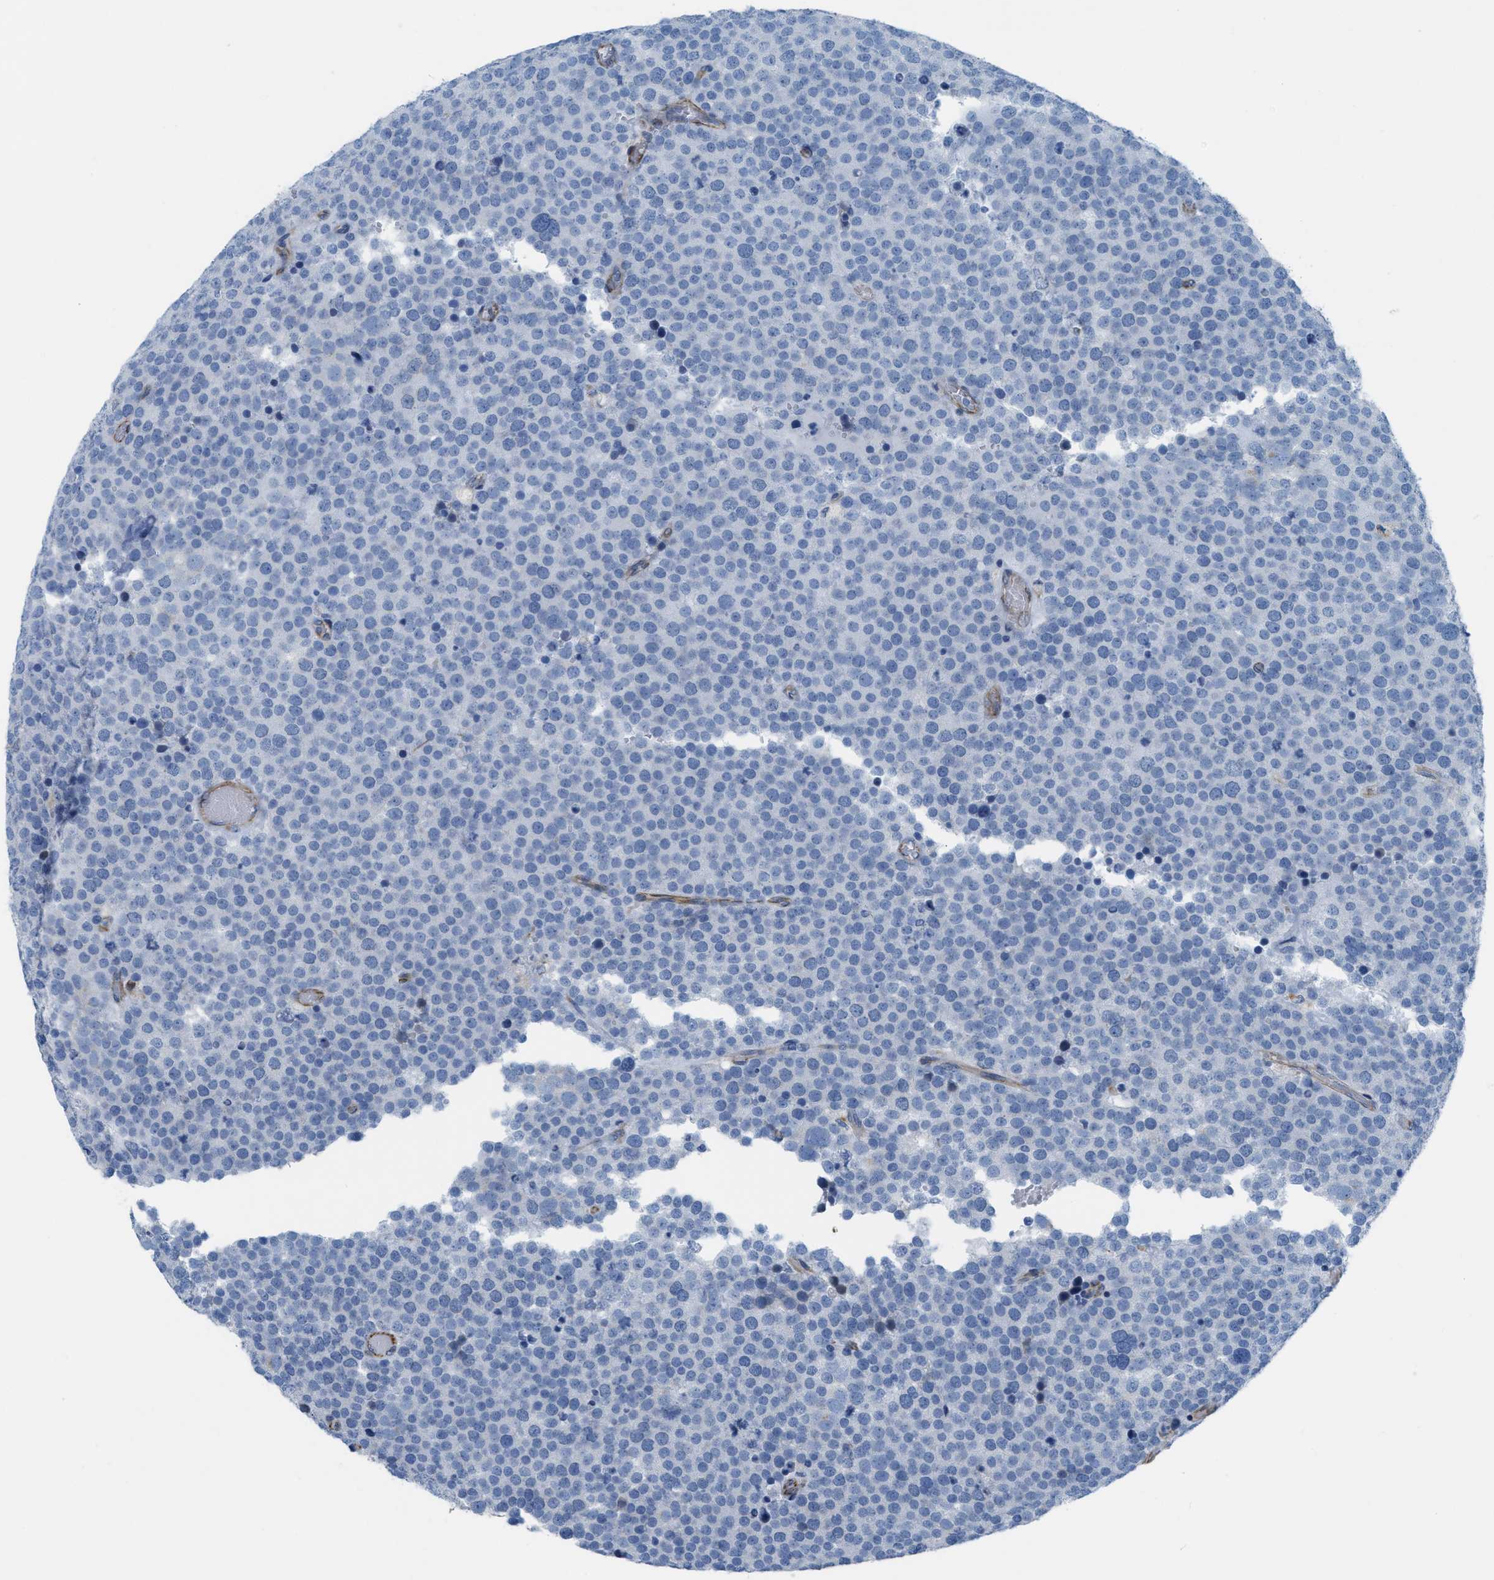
{"staining": {"intensity": "negative", "quantity": "none", "location": "none"}, "tissue": "testis cancer", "cell_type": "Tumor cells", "image_type": "cancer", "snomed": [{"axis": "morphology", "description": "Normal tissue, NOS"}, {"axis": "morphology", "description": "Seminoma, NOS"}, {"axis": "topography", "description": "Testis"}], "caption": "A high-resolution micrograph shows immunohistochemistry (IHC) staining of testis cancer (seminoma), which exhibits no significant staining in tumor cells.", "gene": "SLC12A1", "patient": {"sex": "male", "age": 71}}